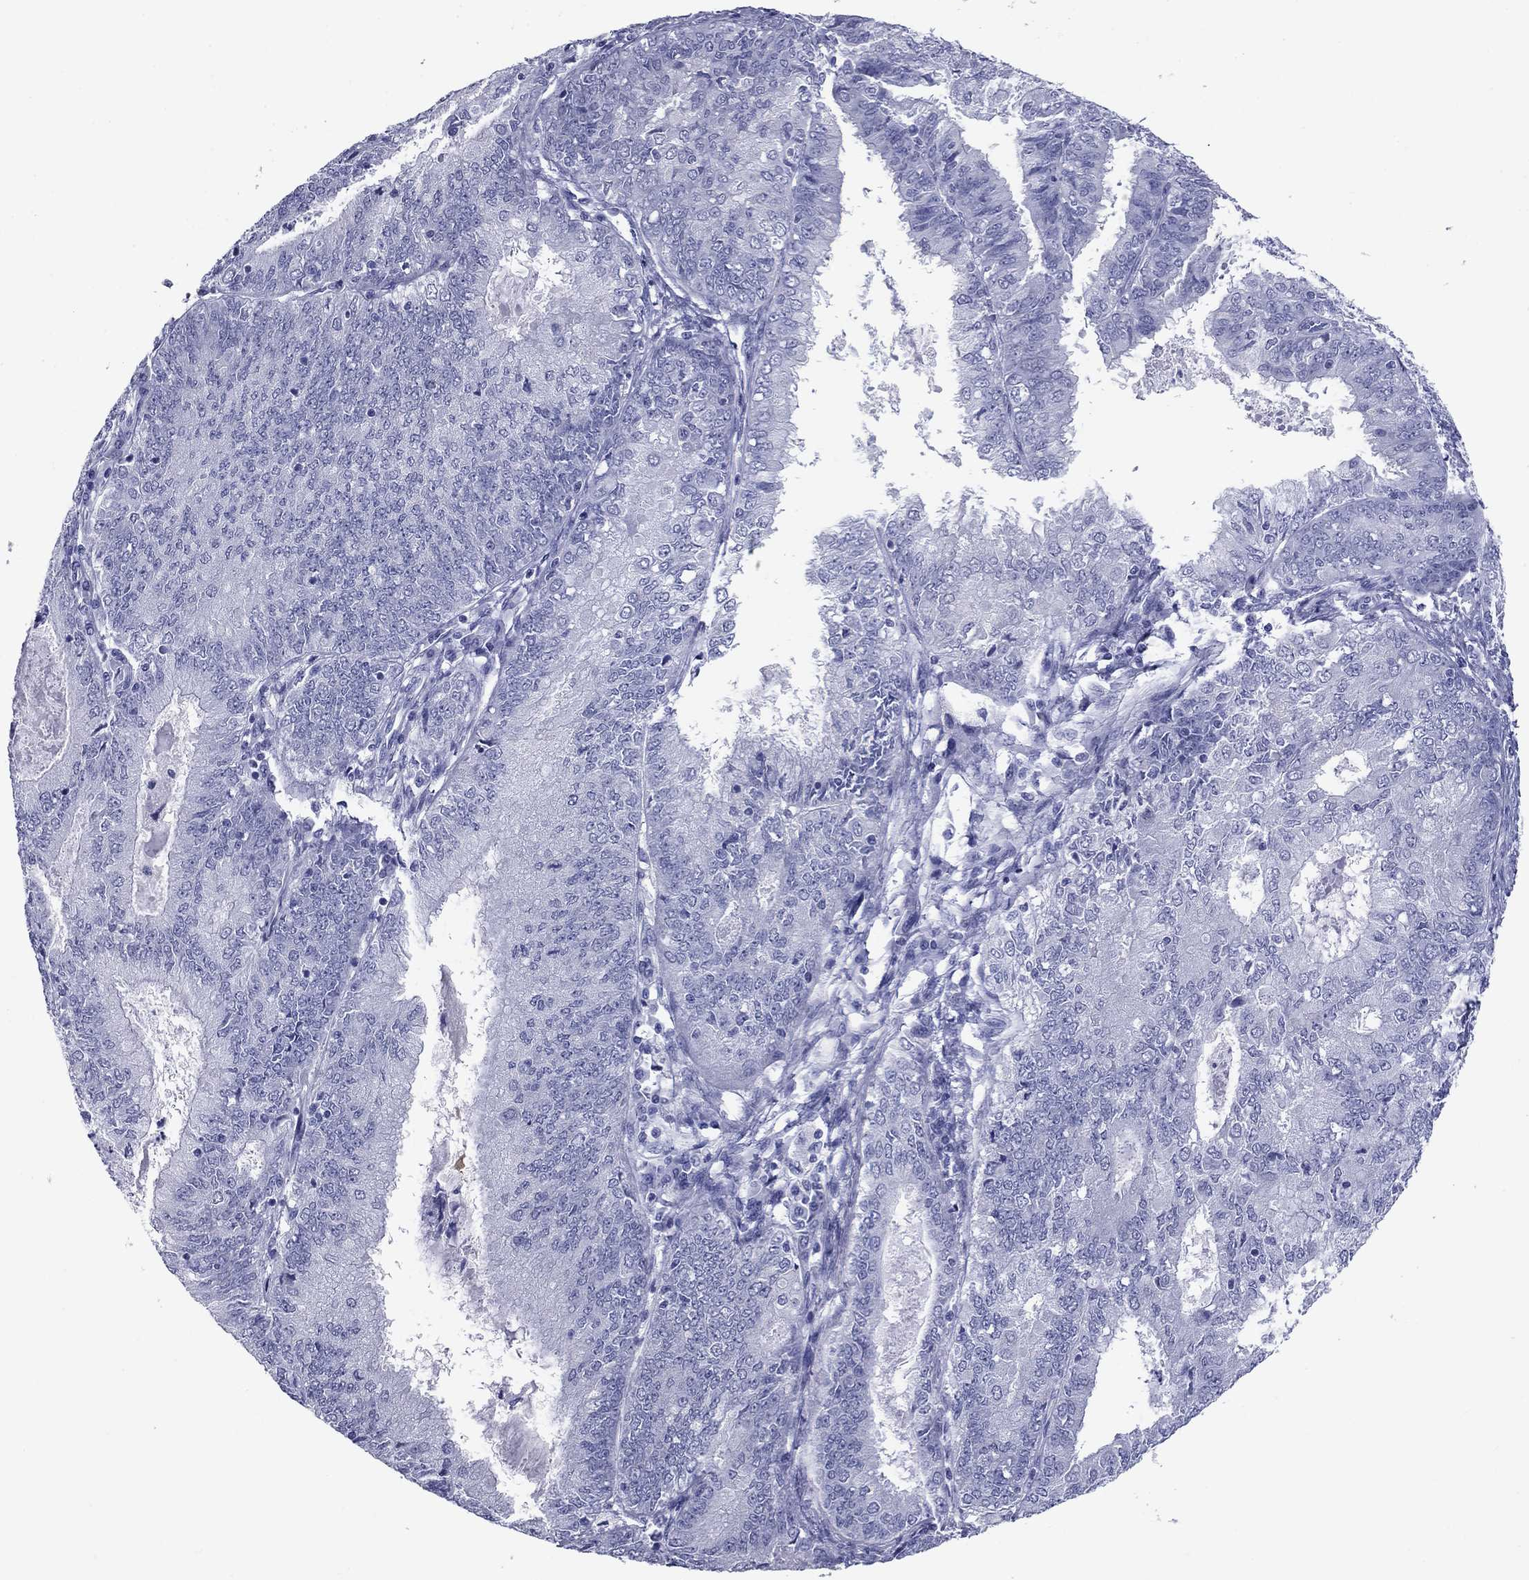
{"staining": {"intensity": "negative", "quantity": "none", "location": "none"}, "tissue": "endometrial cancer", "cell_type": "Tumor cells", "image_type": "cancer", "snomed": [{"axis": "morphology", "description": "Adenocarcinoma, NOS"}, {"axis": "topography", "description": "Endometrium"}], "caption": "The photomicrograph exhibits no significant expression in tumor cells of adenocarcinoma (endometrial).", "gene": "NPPA", "patient": {"sex": "female", "age": 57}}